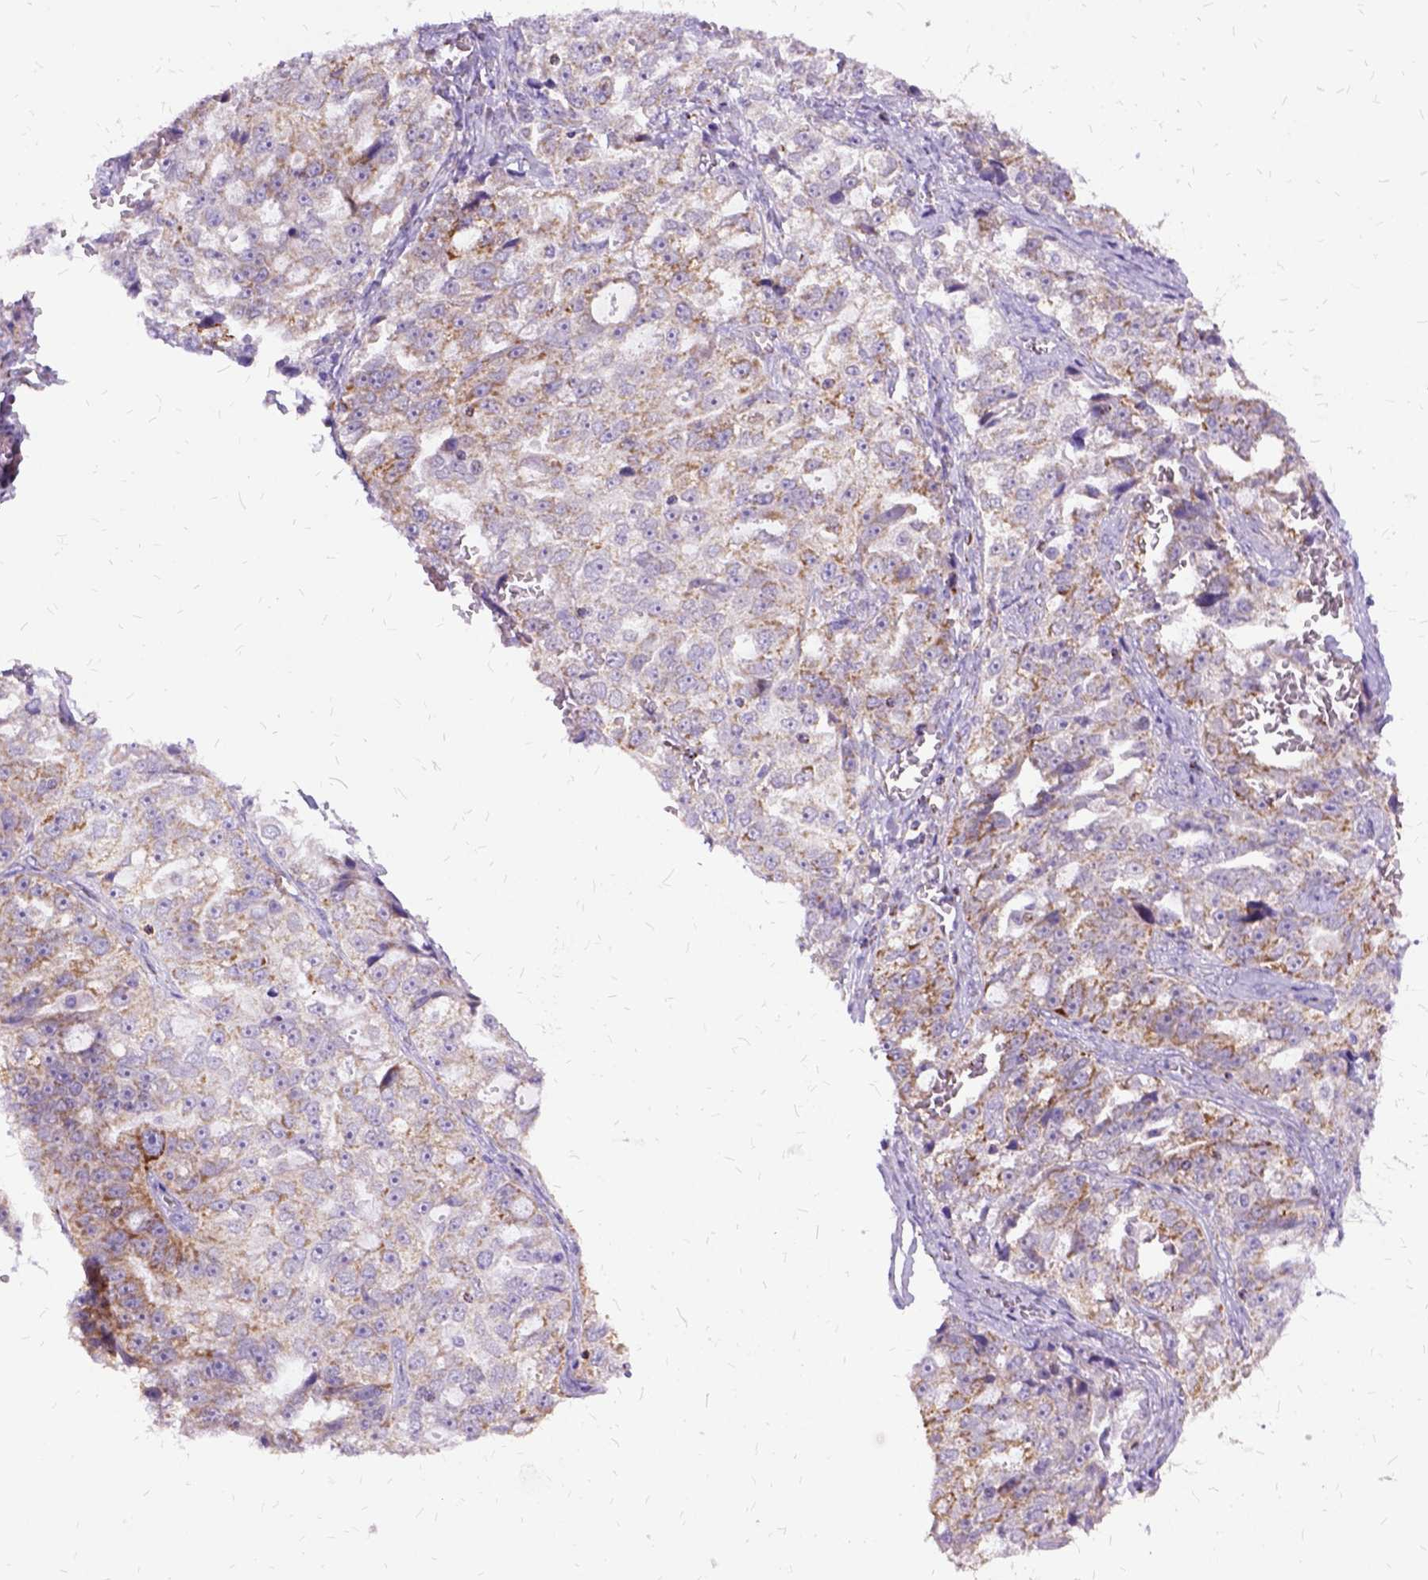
{"staining": {"intensity": "weak", "quantity": "25%-75%", "location": "cytoplasmic/membranous"}, "tissue": "ovarian cancer", "cell_type": "Tumor cells", "image_type": "cancer", "snomed": [{"axis": "morphology", "description": "Cystadenocarcinoma, serous, NOS"}, {"axis": "topography", "description": "Ovary"}], "caption": "Ovarian serous cystadenocarcinoma stained with a protein marker shows weak staining in tumor cells.", "gene": "OXCT1", "patient": {"sex": "female", "age": 51}}